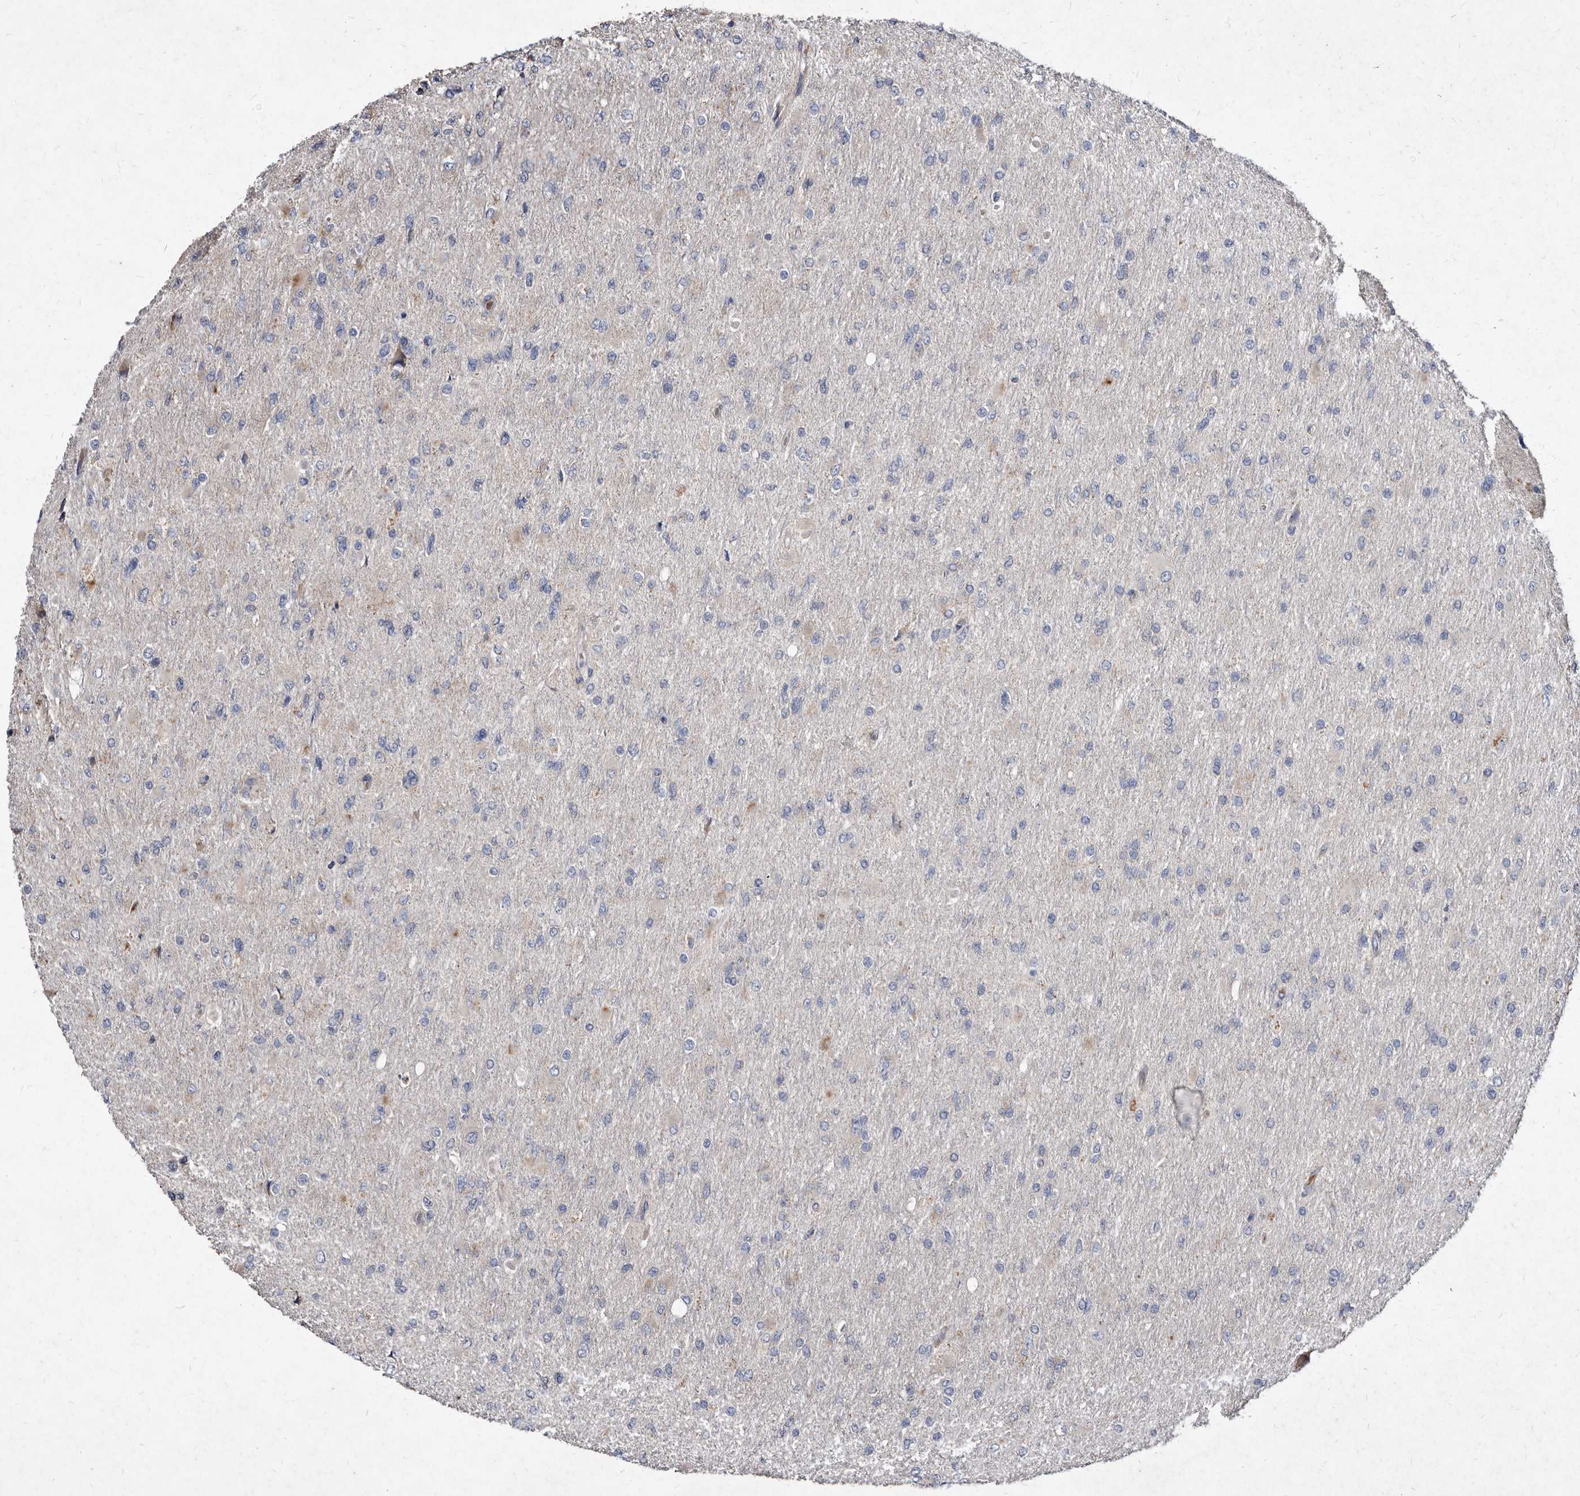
{"staining": {"intensity": "negative", "quantity": "none", "location": "none"}, "tissue": "glioma", "cell_type": "Tumor cells", "image_type": "cancer", "snomed": [{"axis": "morphology", "description": "Glioma, malignant, High grade"}, {"axis": "topography", "description": "Cerebral cortex"}], "caption": "Immunohistochemistry (IHC) histopathology image of neoplastic tissue: malignant high-grade glioma stained with DAB shows no significant protein positivity in tumor cells. (Stains: DAB (3,3'-diaminobenzidine) IHC with hematoxylin counter stain, Microscopy: brightfield microscopy at high magnification).", "gene": "YPEL3", "patient": {"sex": "female", "age": 36}}